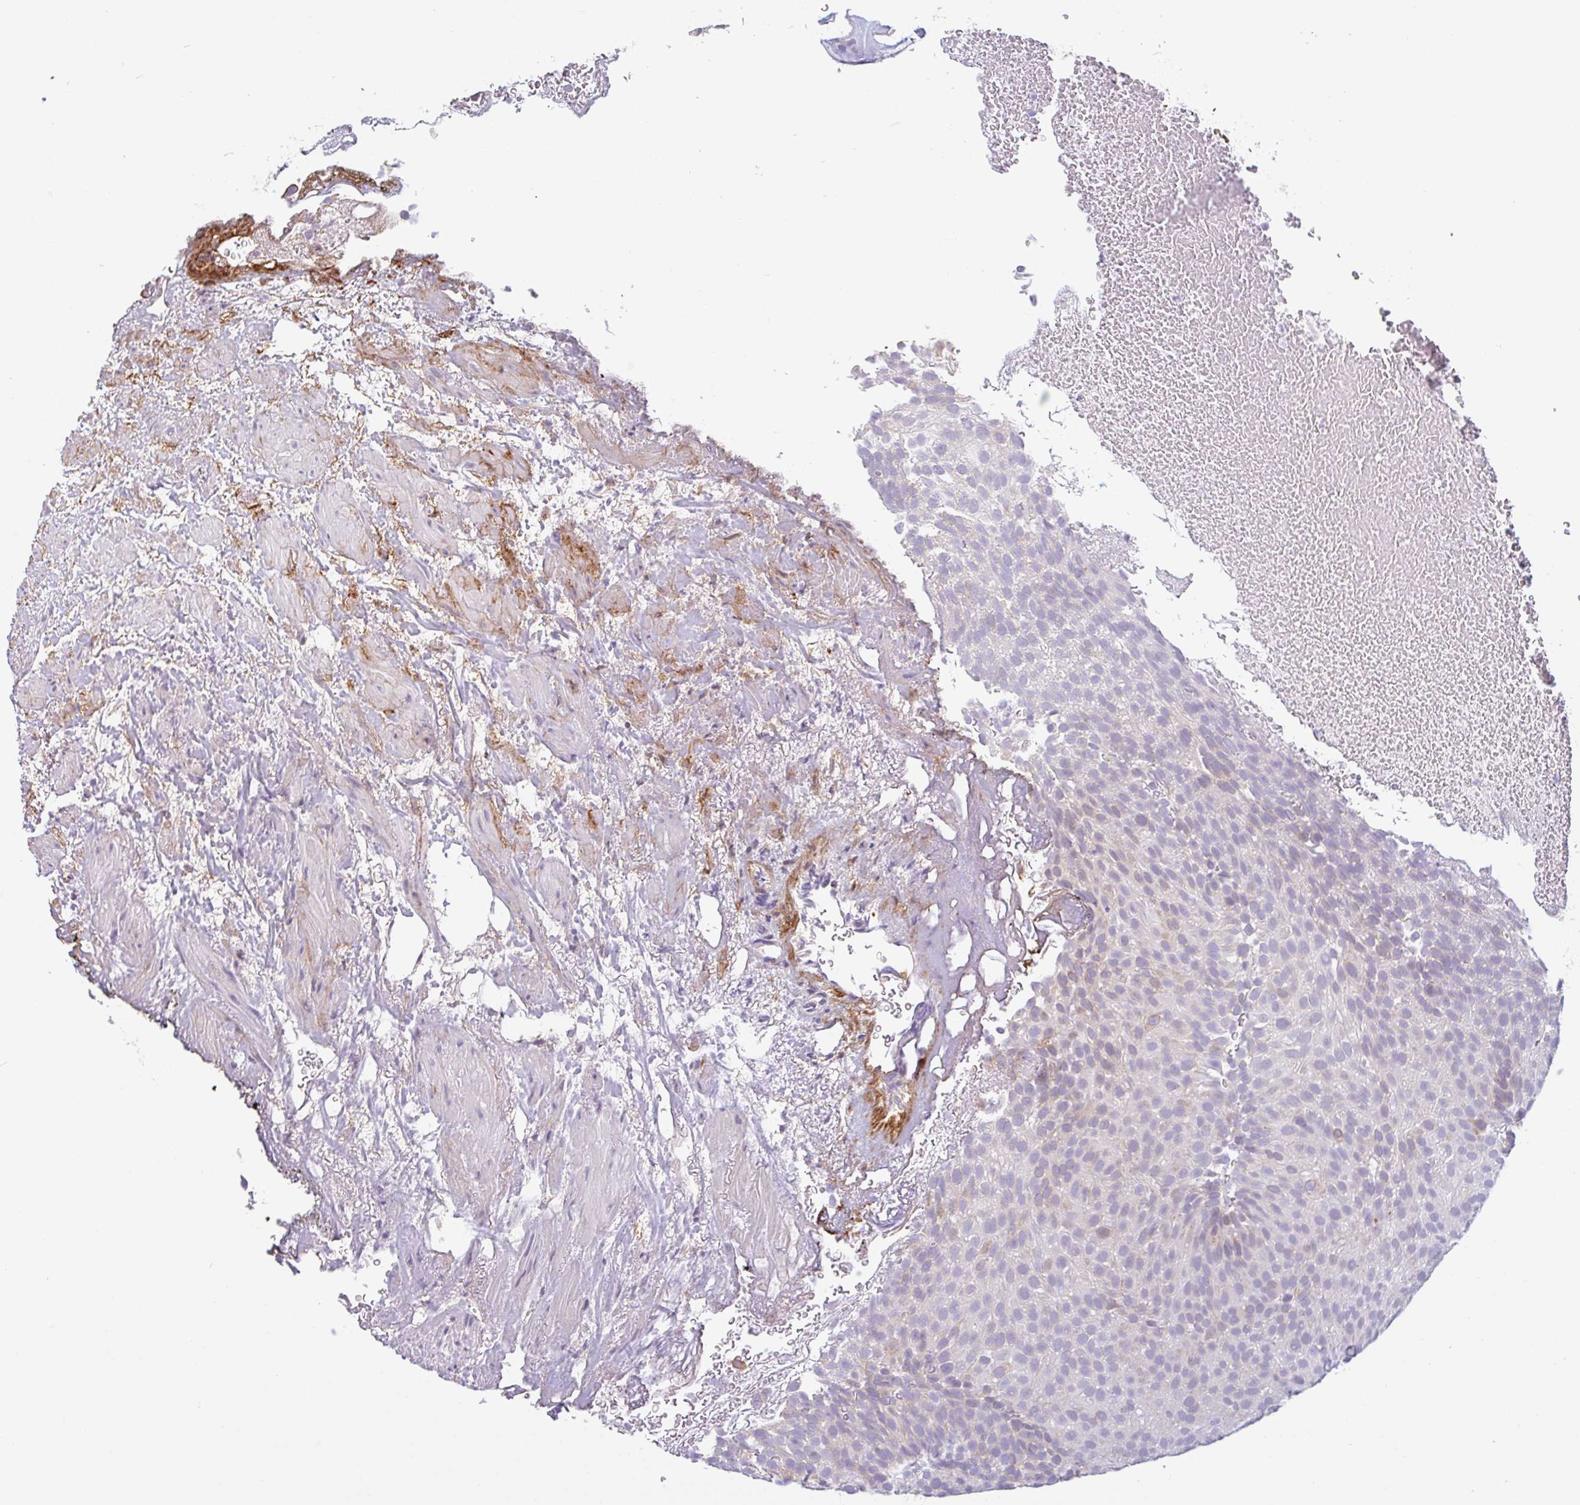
{"staining": {"intensity": "weak", "quantity": "<25%", "location": "cytoplasmic/membranous"}, "tissue": "urothelial cancer", "cell_type": "Tumor cells", "image_type": "cancer", "snomed": [{"axis": "morphology", "description": "Urothelial carcinoma, Low grade"}, {"axis": "topography", "description": "Urinary bladder"}], "caption": "Tumor cells are negative for protein expression in human urothelial cancer.", "gene": "TMEM119", "patient": {"sex": "male", "age": 78}}